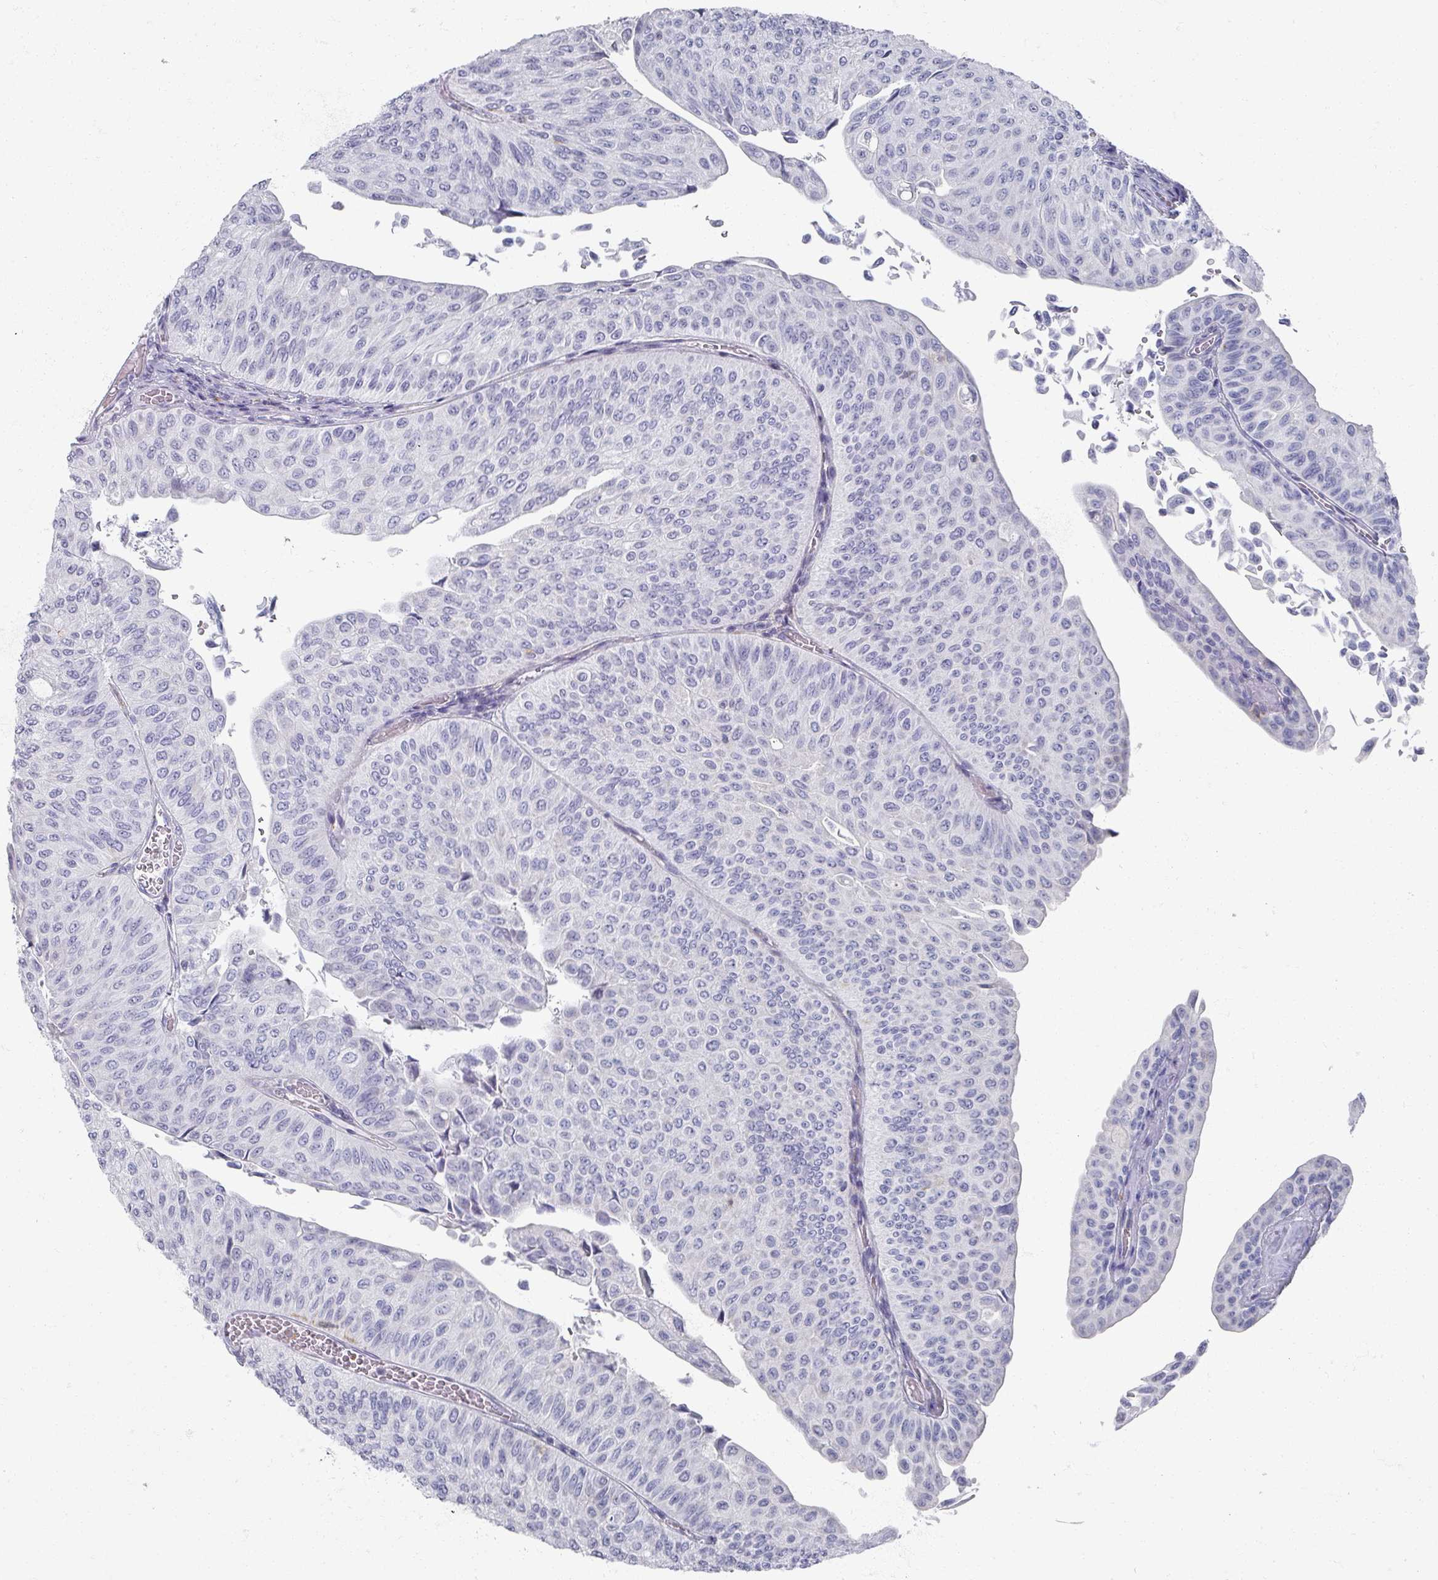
{"staining": {"intensity": "negative", "quantity": "none", "location": "none"}, "tissue": "urothelial cancer", "cell_type": "Tumor cells", "image_type": "cancer", "snomed": [{"axis": "morphology", "description": "Urothelial carcinoma, NOS"}, {"axis": "topography", "description": "Urinary bladder"}], "caption": "Micrograph shows no protein expression in tumor cells of transitional cell carcinoma tissue.", "gene": "OMG", "patient": {"sex": "male", "age": 59}}